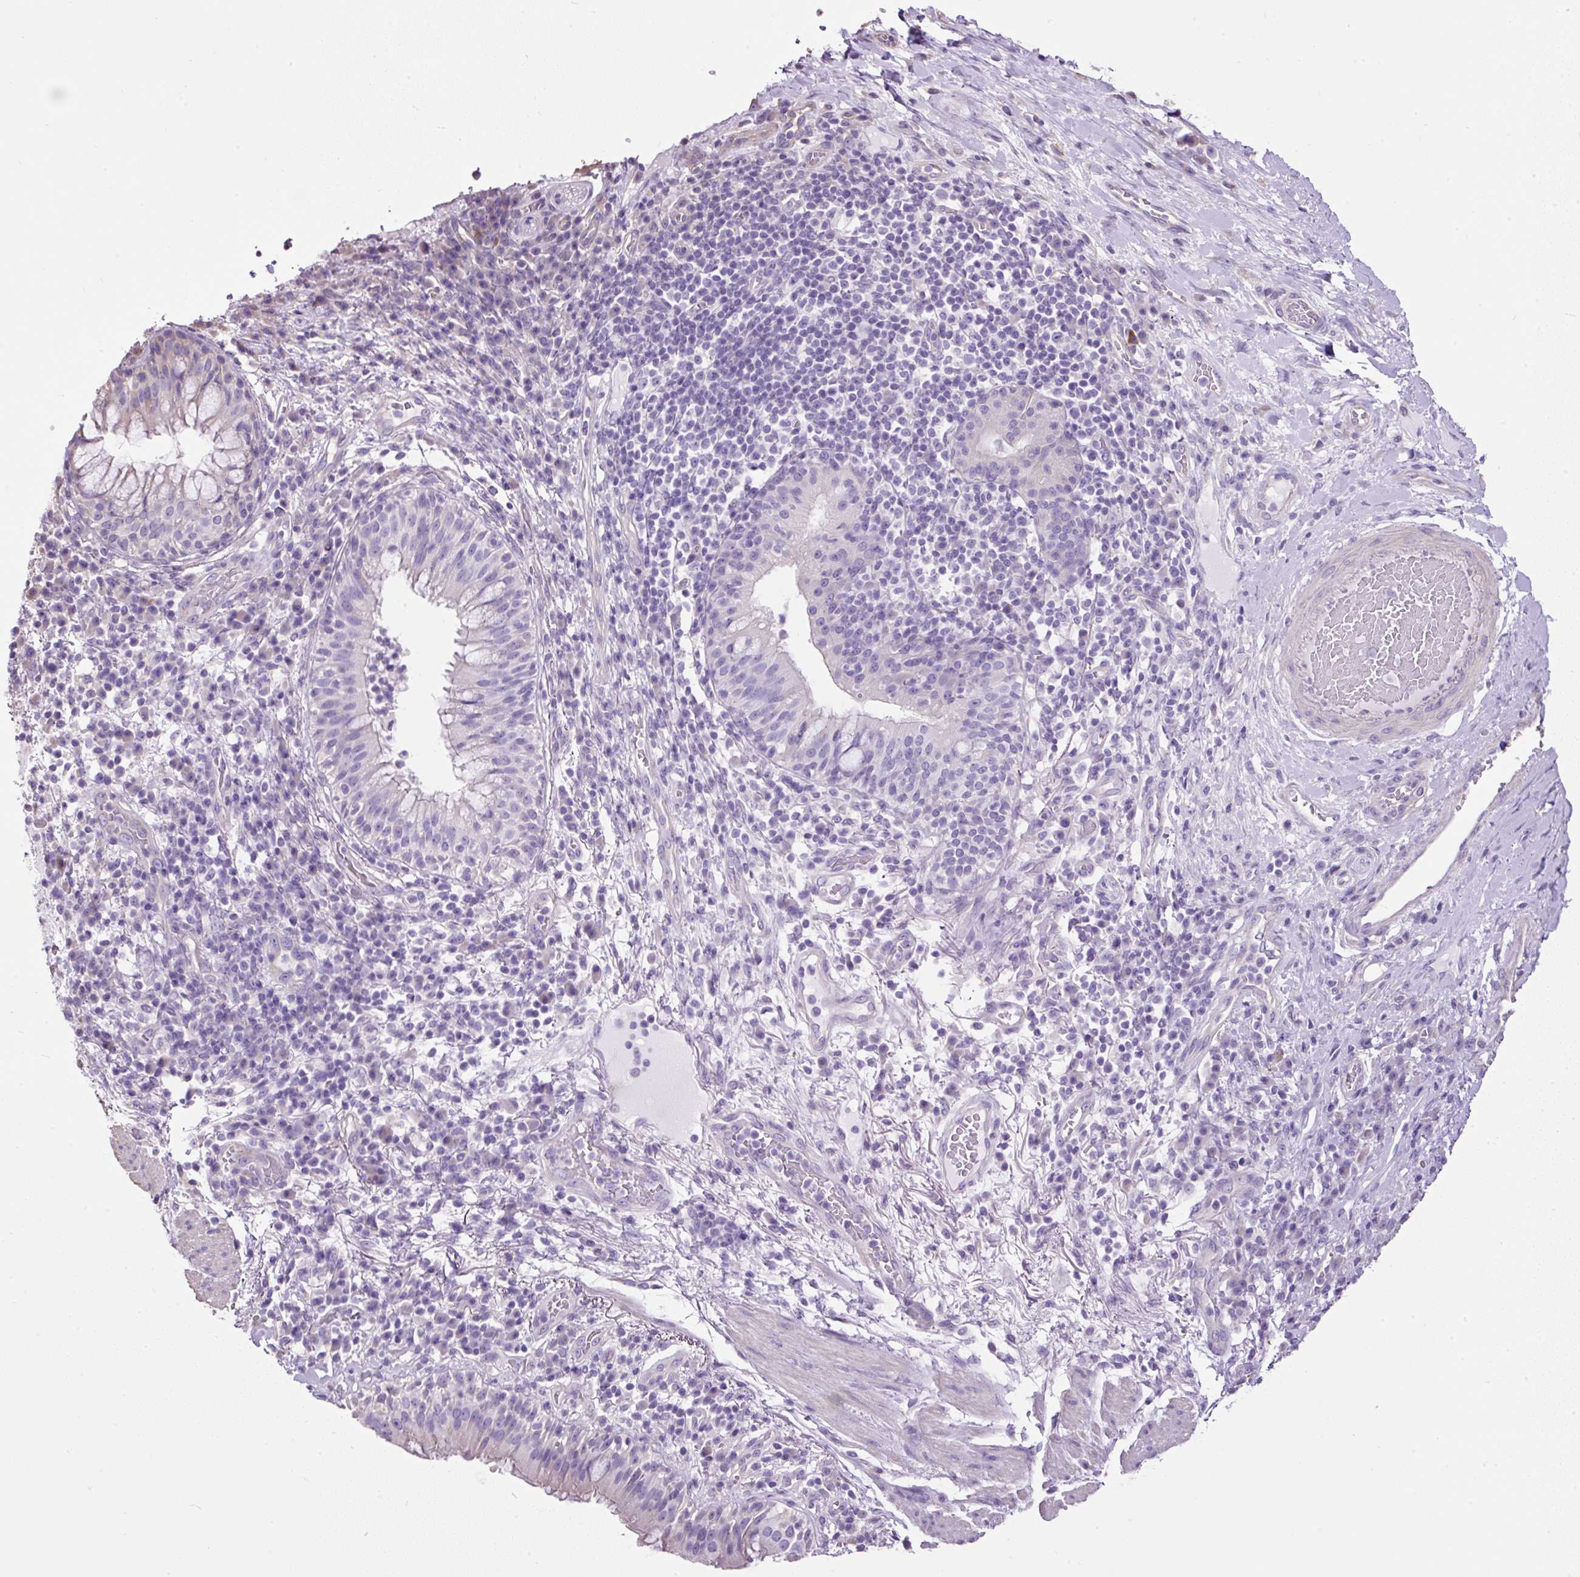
{"staining": {"intensity": "negative", "quantity": "none", "location": "none"}, "tissue": "bronchus", "cell_type": "Respiratory epithelial cells", "image_type": "normal", "snomed": [{"axis": "morphology", "description": "Normal tissue, NOS"}, {"axis": "topography", "description": "Cartilage tissue"}, {"axis": "topography", "description": "Bronchus"}], "caption": "Immunohistochemistry of normal bronchus shows no staining in respiratory epithelial cells.", "gene": "PDIA2", "patient": {"sex": "male", "age": 56}}